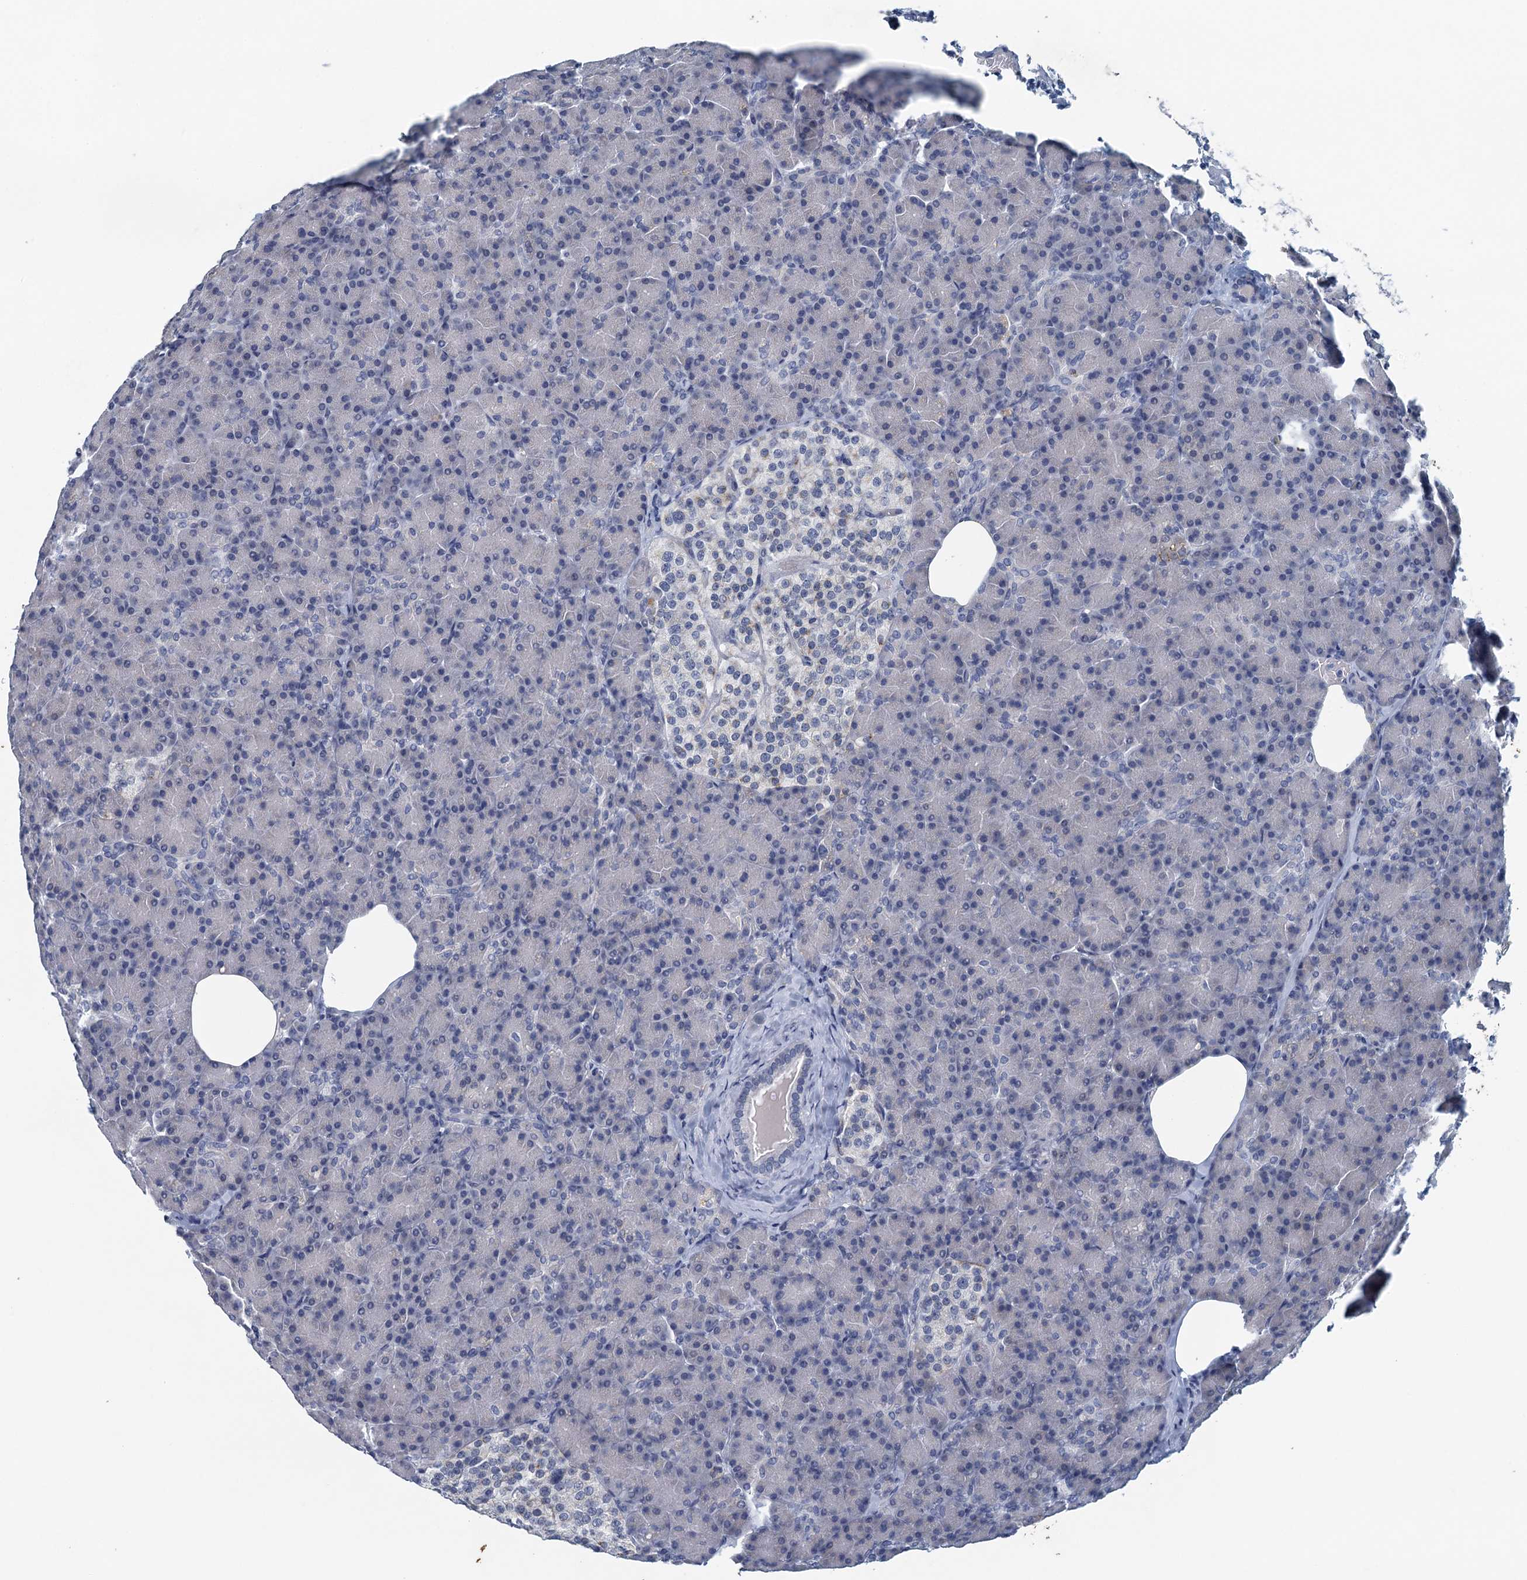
{"staining": {"intensity": "negative", "quantity": "none", "location": "none"}, "tissue": "pancreas", "cell_type": "Exocrine glandular cells", "image_type": "normal", "snomed": [{"axis": "morphology", "description": "Normal tissue, NOS"}, {"axis": "topography", "description": "Pancreas"}], "caption": "Immunohistochemistry (IHC) micrograph of normal pancreas stained for a protein (brown), which reveals no staining in exocrine glandular cells. The staining is performed using DAB (3,3'-diaminobenzidine) brown chromogen with nuclei counter-stained in using hematoxylin.", "gene": "C16orf95", "patient": {"sex": "female", "age": 43}}